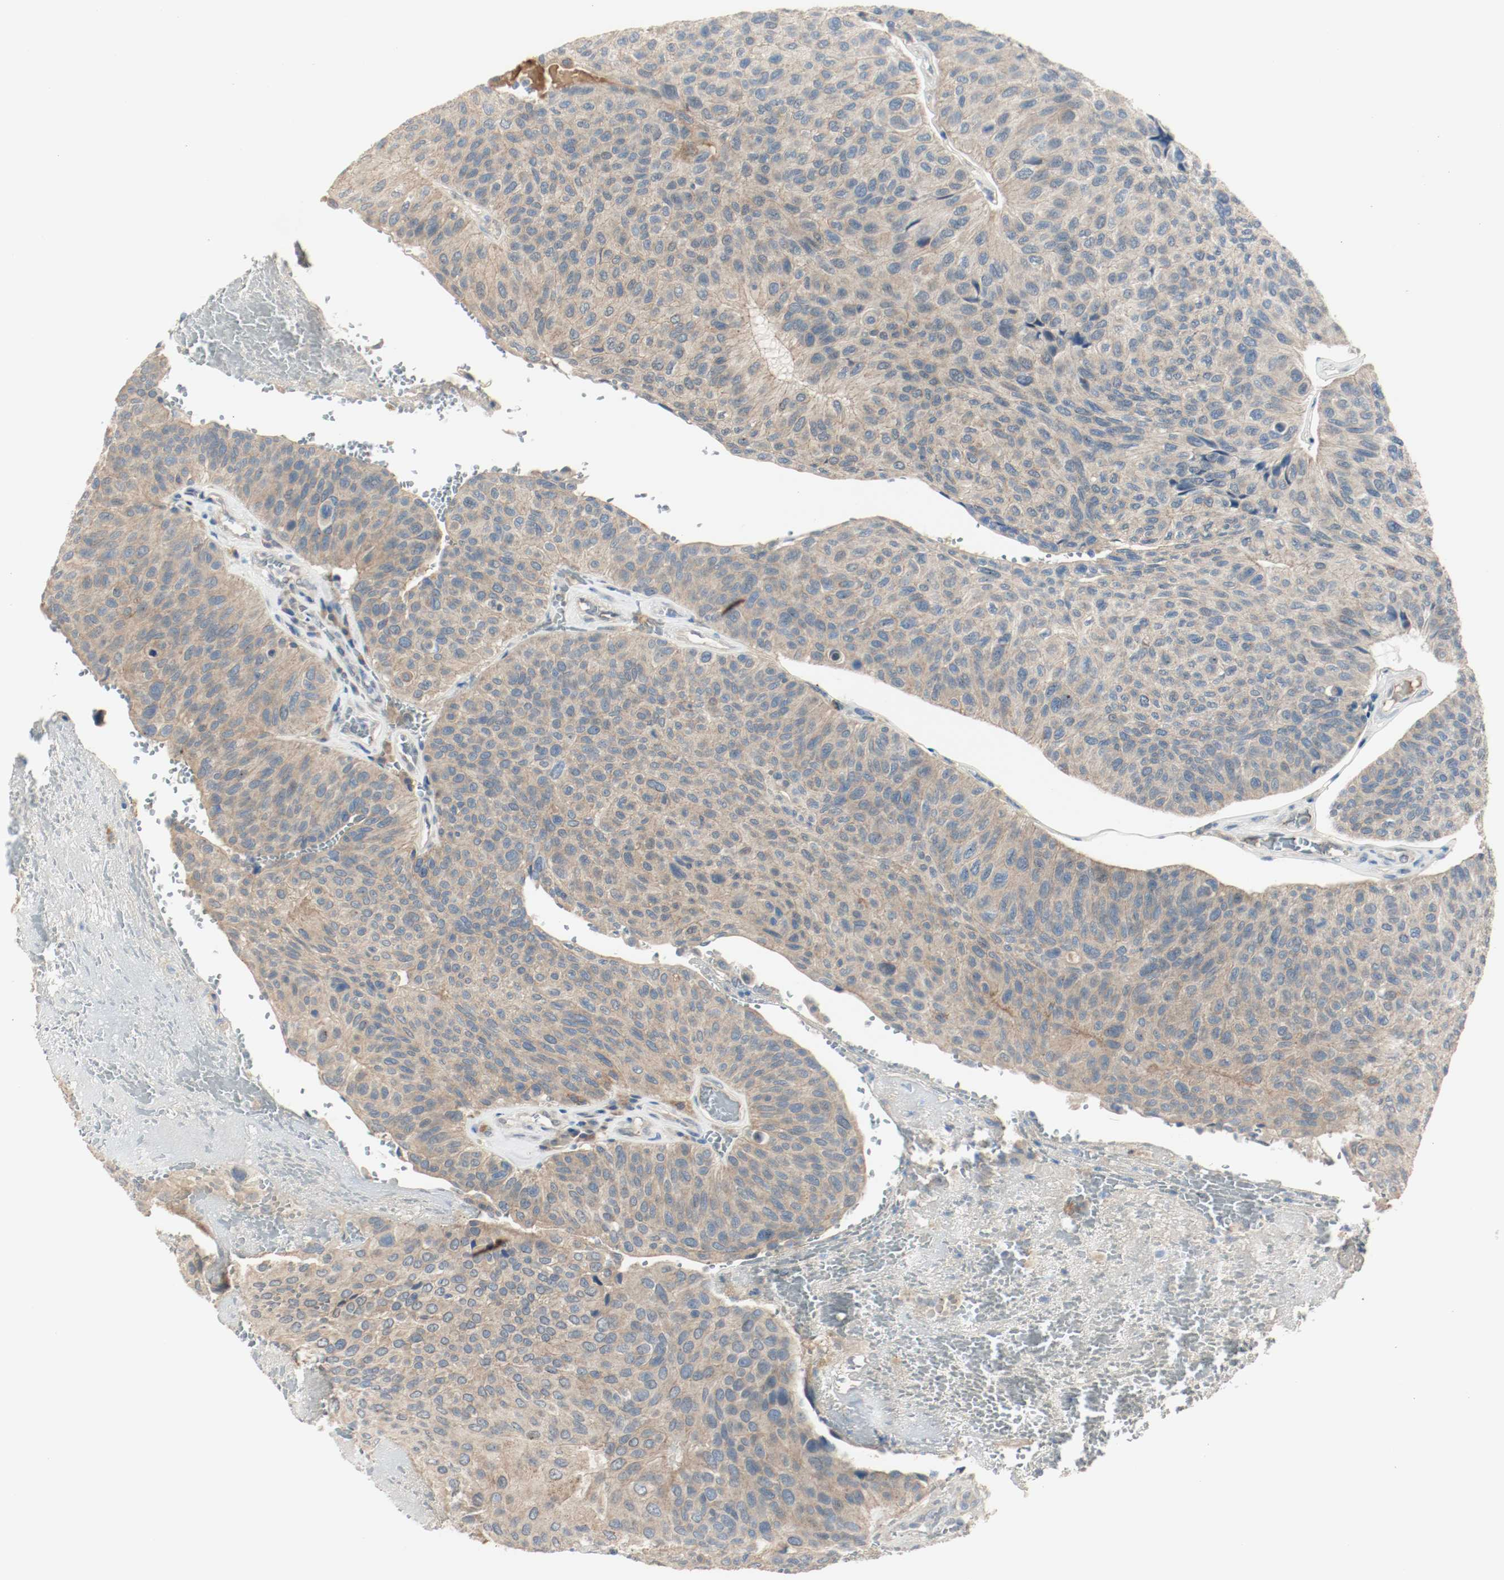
{"staining": {"intensity": "weak", "quantity": ">75%", "location": "cytoplasmic/membranous"}, "tissue": "urothelial cancer", "cell_type": "Tumor cells", "image_type": "cancer", "snomed": [{"axis": "morphology", "description": "Urothelial carcinoma, High grade"}, {"axis": "topography", "description": "Urinary bladder"}], "caption": "Immunohistochemical staining of human urothelial cancer exhibits low levels of weak cytoplasmic/membranous expression in approximately >75% of tumor cells.", "gene": "MELTF", "patient": {"sex": "male", "age": 66}}